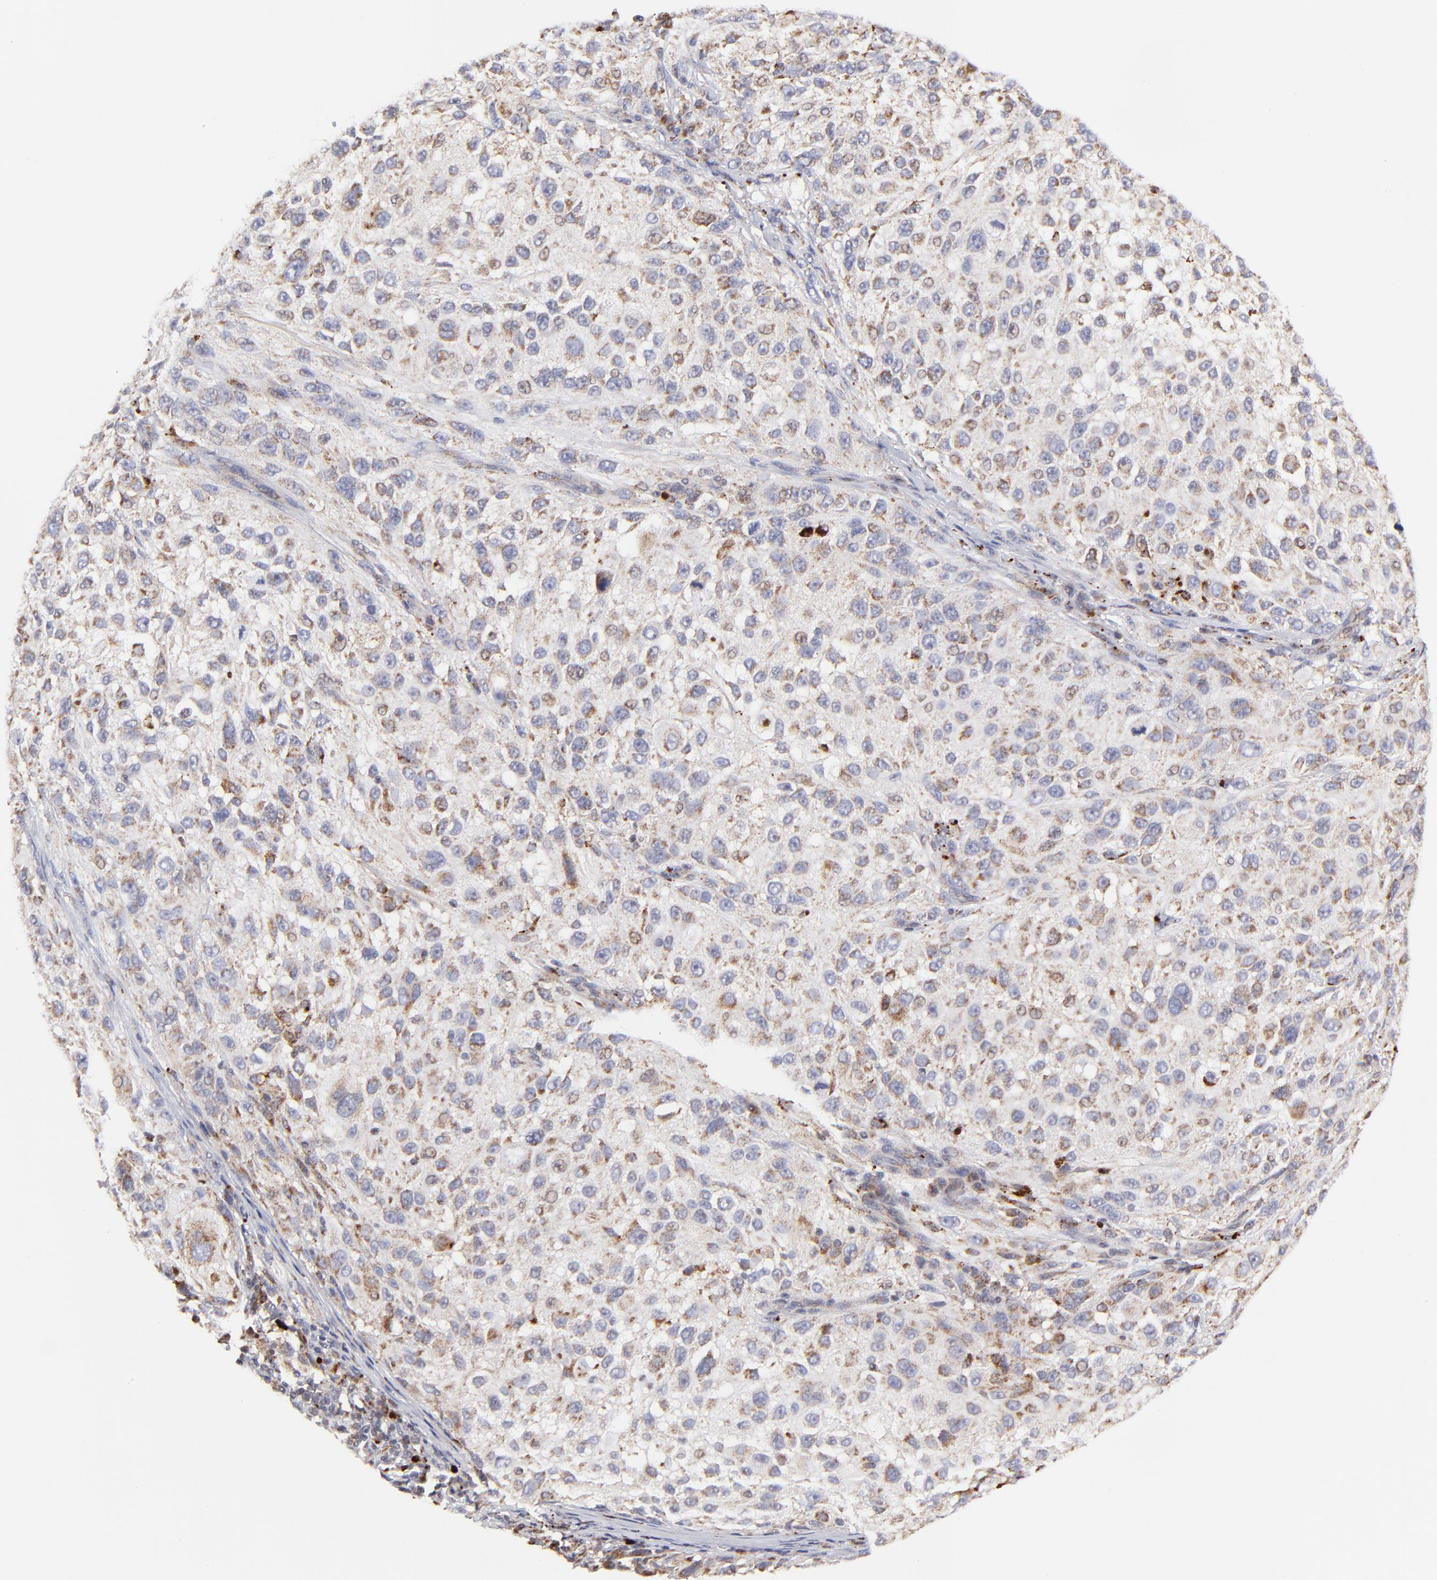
{"staining": {"intensity": "weak", "quantity": ">75%", "location": "cytoplasmic/membranous"}, "tissue": "melanoma", "cell_type": "Tumor cells", "image_type": "cancer", "snomed": [{"axis": "morphology", "description": "Necrosis, NOS"}, {"axis": "morphology", "description": "Malignant melanoma, NOS"}, {"axis": "topography", "description": "Skin"}], "caption": "Immunohistochemistry of malignant melanoma reveals low levels of weak cytoplasmic/membranous positivity in approximately >75% of tumor cells.", "gene": "MAP2K7", "patient": {"sex": "female", "age": 87}}